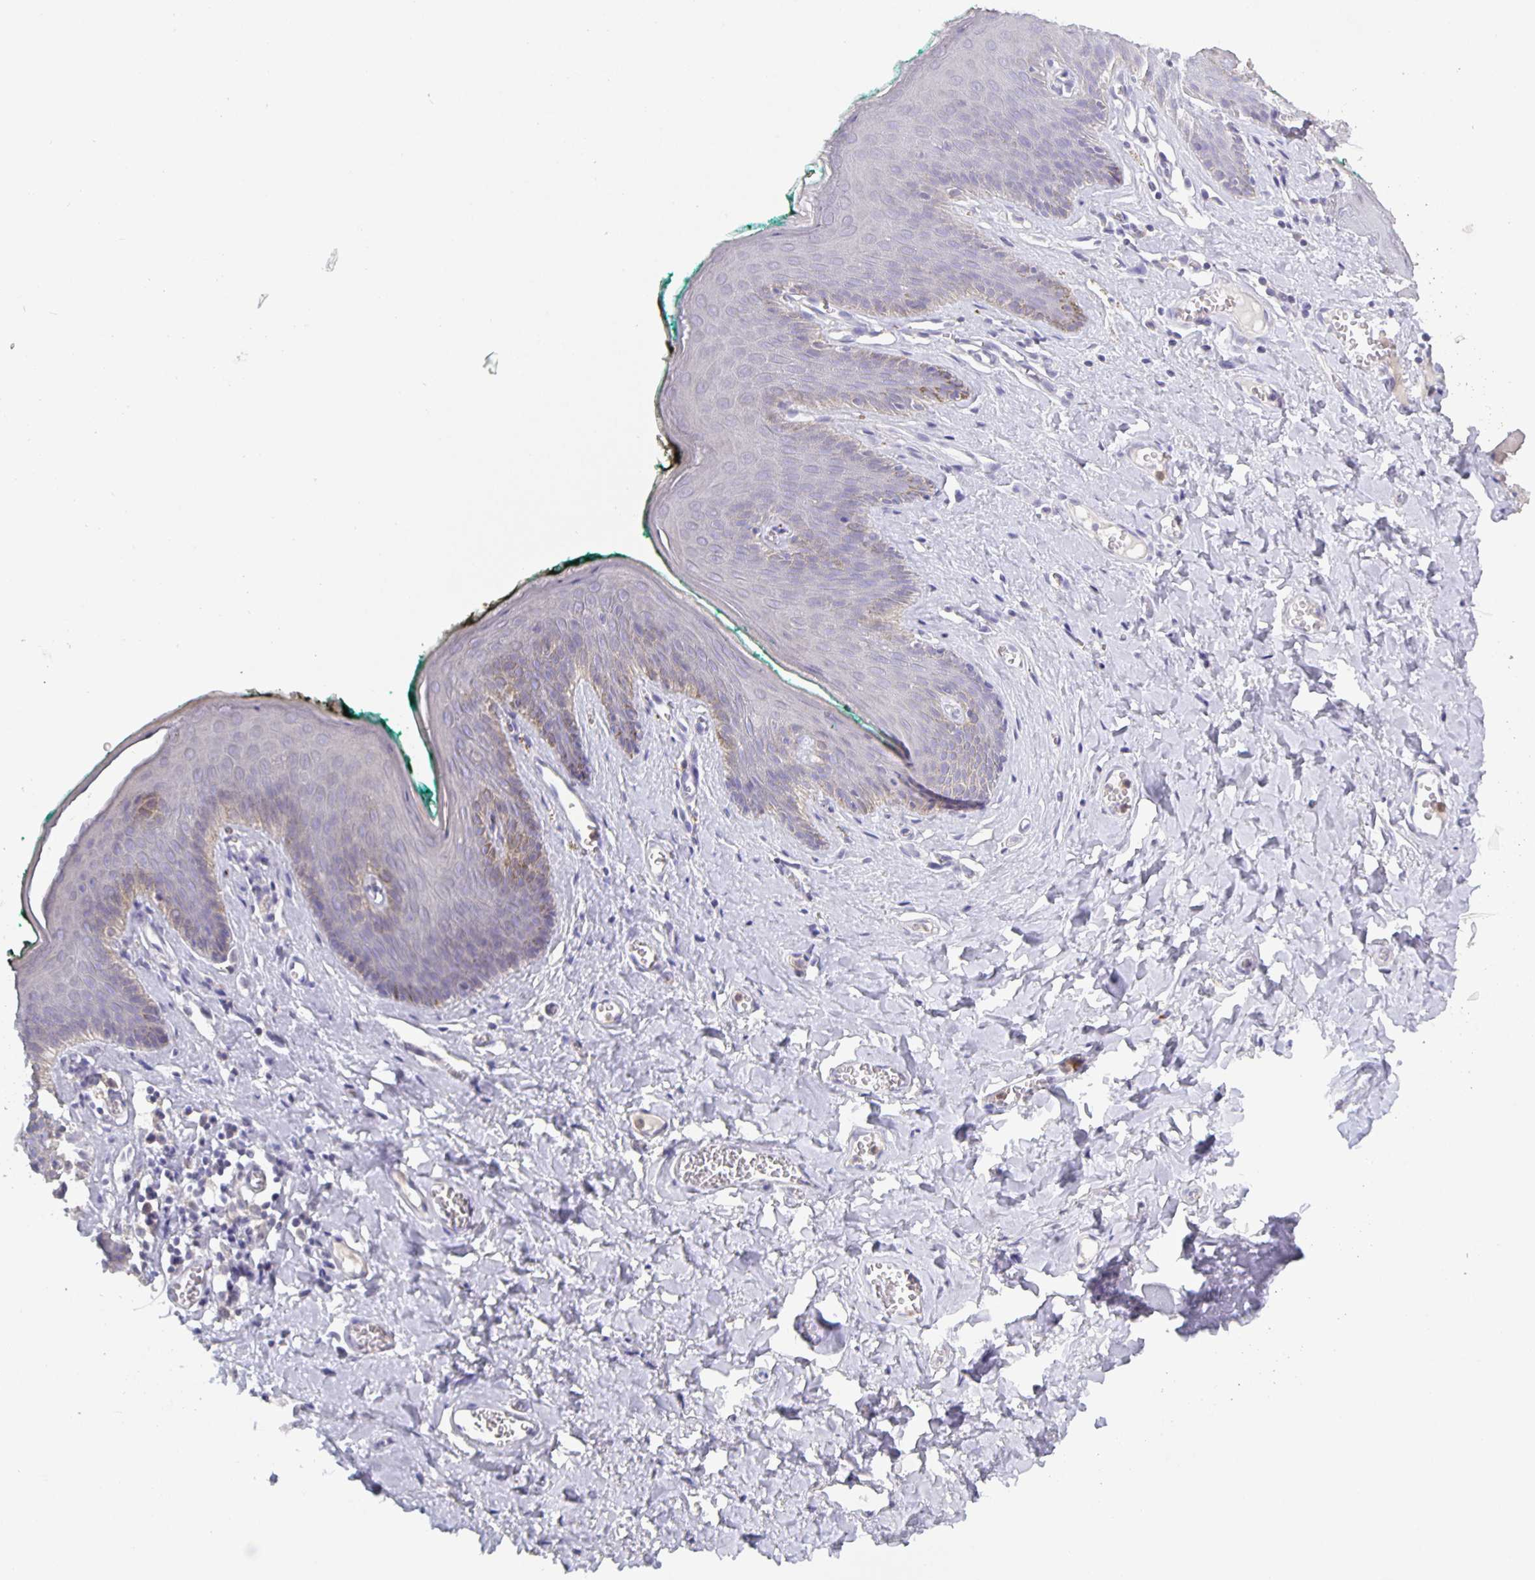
{"staining": {"intensity": "negative", "quantity": "none", "location": "none"}, "tissue": "skin", "cell_type": "Epidermal cells", "image_type": "normal", "snomed": [{"axis": "morphology", "description": "Normal tissue, NOS"}, {"axis": "topography", "description": "Vulva"}, {"axis": "topography", "description": "Peripheral nerve tissue"}], "caption": "There is no significant staining in epidermal cells of skin. (Stains: DAB immunohistochemistry with hematoxylin counter stain, Microscopy: brightfield microscopy at high magnification).", "gene": "GDF15", "patient": {"sex": "female", "age": 66}}